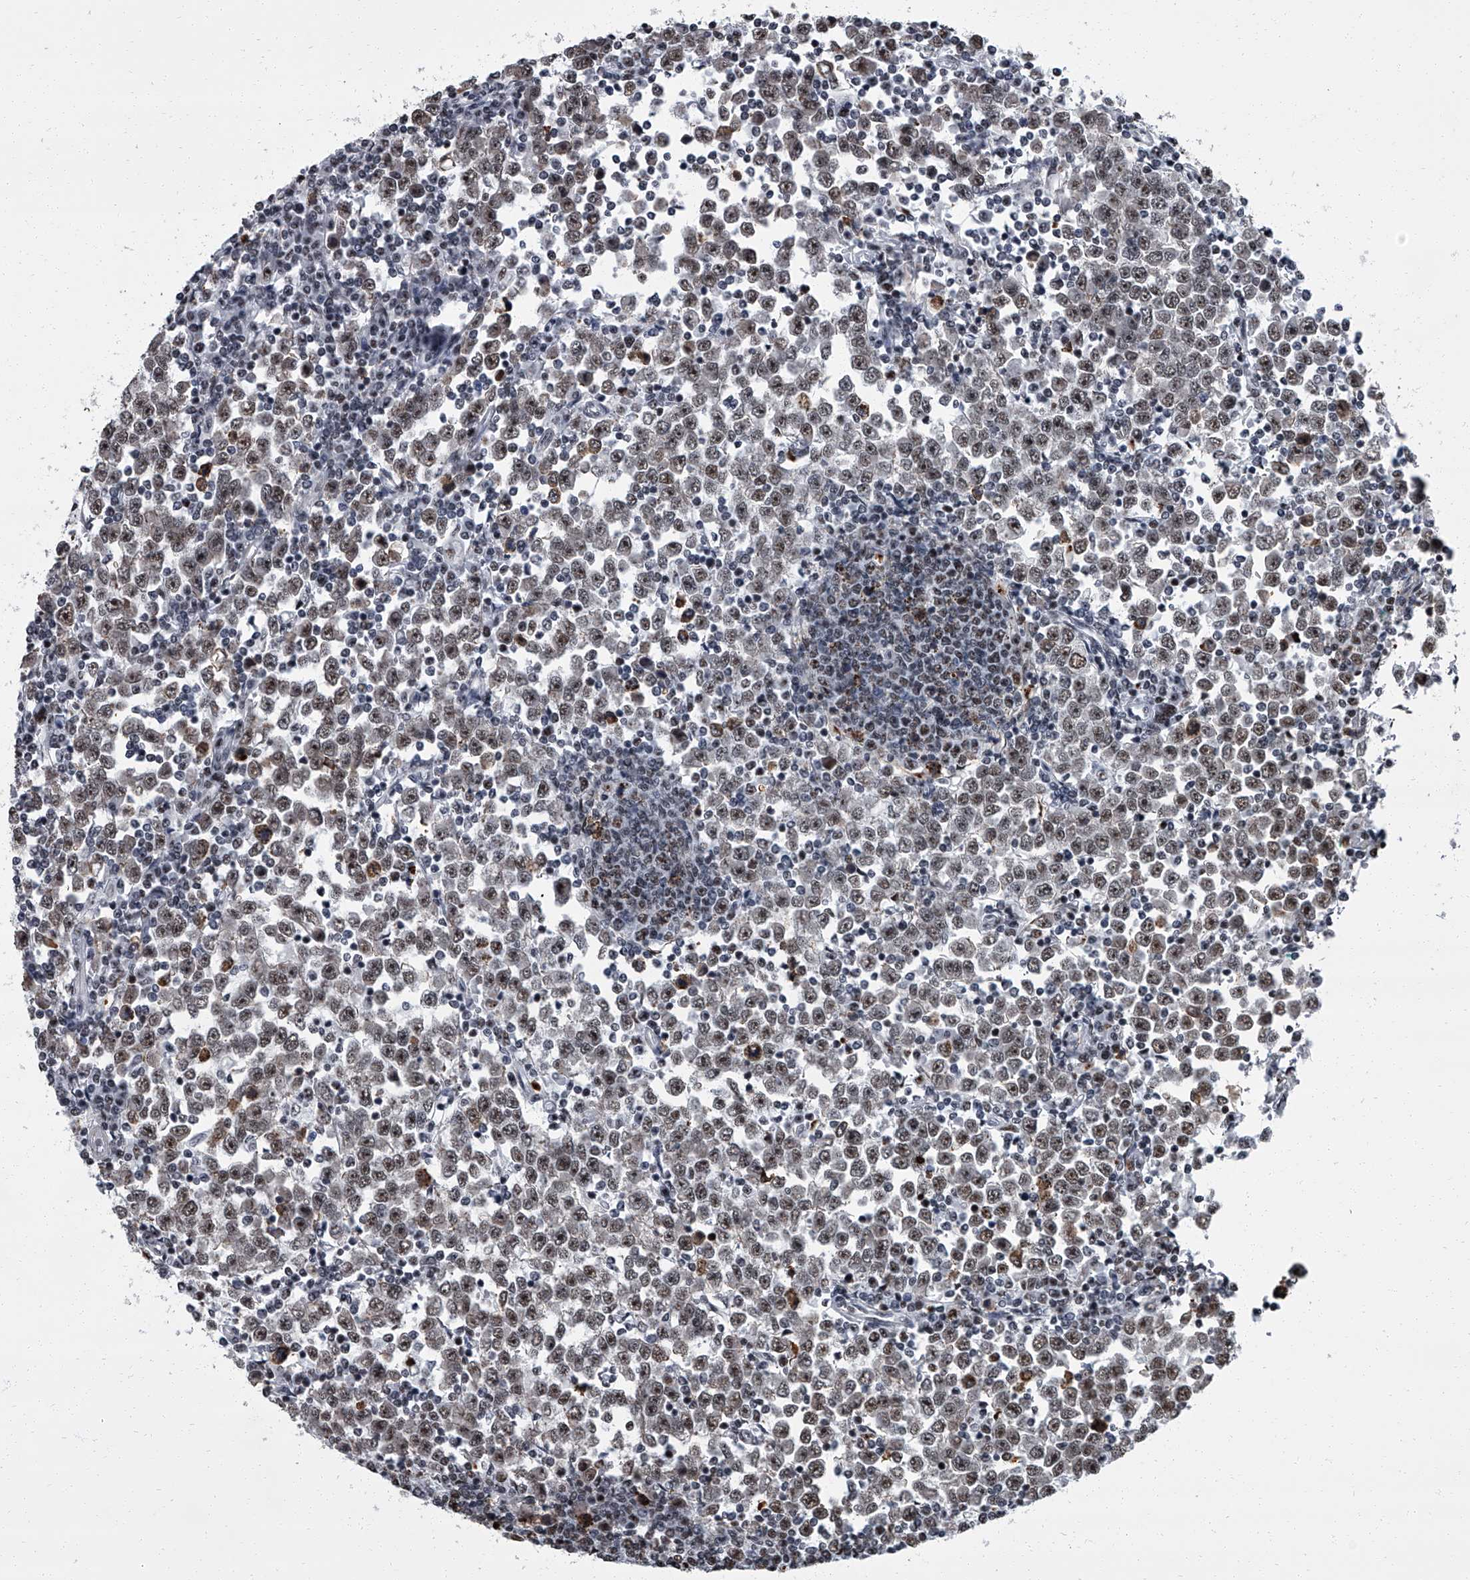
{"staining": {"intensity": "strong", "quantity": "25%-75%", "location": "nuclear"}, "tissue": "testis cancer", "cell_type": "Tumor cells", "image_type": "cancer", "snomed": [{"axis": "morphology", "description": "Seminoma, NOS"}, {"axis": "topography", "description": "Testis"}], "caption": "High-power microscopy captured an immunohistochemistry micrograph of testis cancer (seminoma), revealing strong nuclear positivity in about 25%-75% of tumor cells.", "gene": "ZNF518B", "patient": {"sex": "male", "age": 65}}